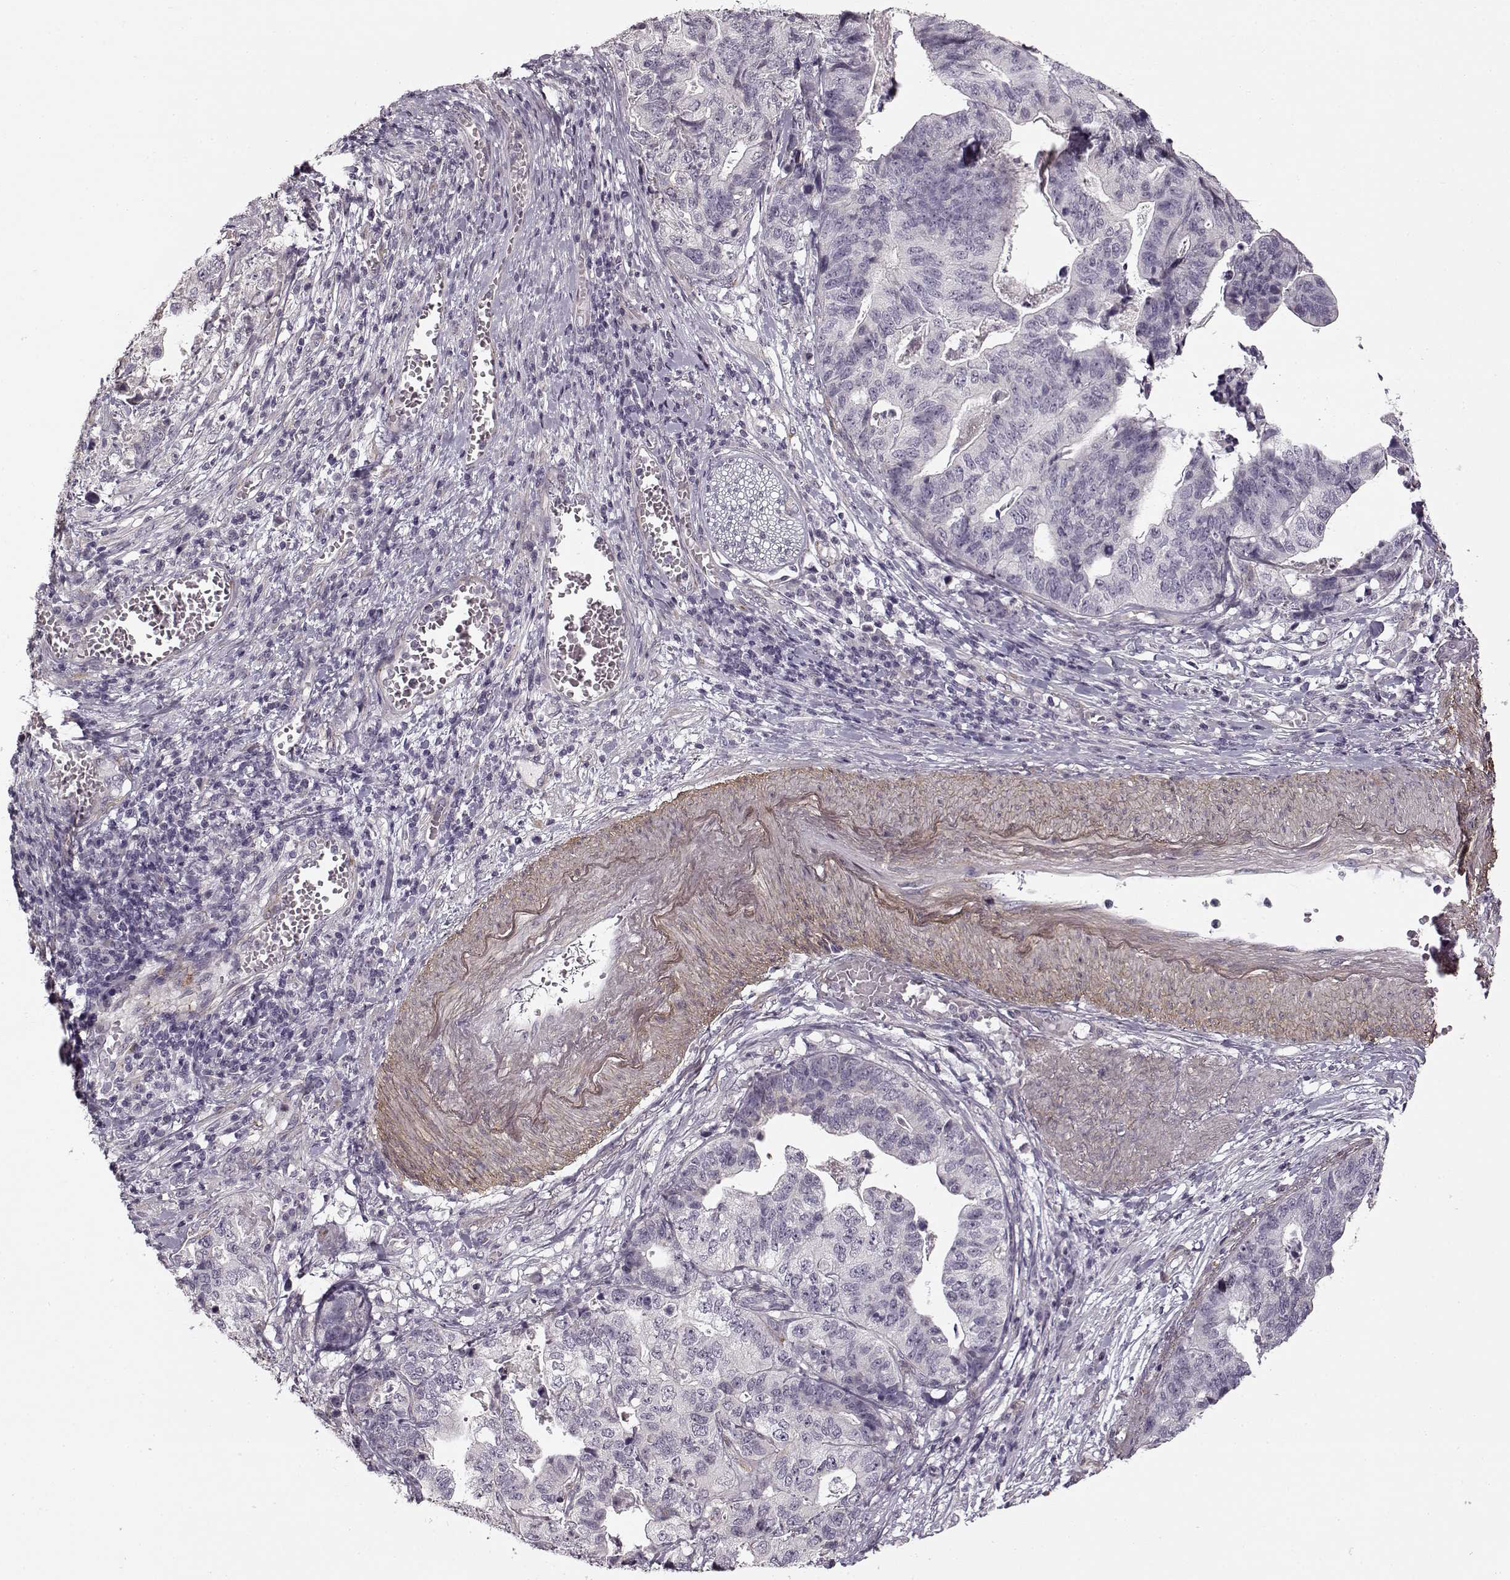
{"staining": {"intensity": "negative", "quantity": "none", "location": "none"}, "tissue": "stomach cancer", "cell_type": "Tumor cells", "image_type": "cancer", "snomed": [{"axis": "morphology", "description": "Adenocarcinoma, NOS"}, {"axis": "topography", "description": "Stomach, upper"}], "caption": "This is an IHC image of human adenocarcinoma (stomach). There is no staining in tumor cells.", "gene": "LAMB2", "patient": {"sex": "female", "age": 67}}